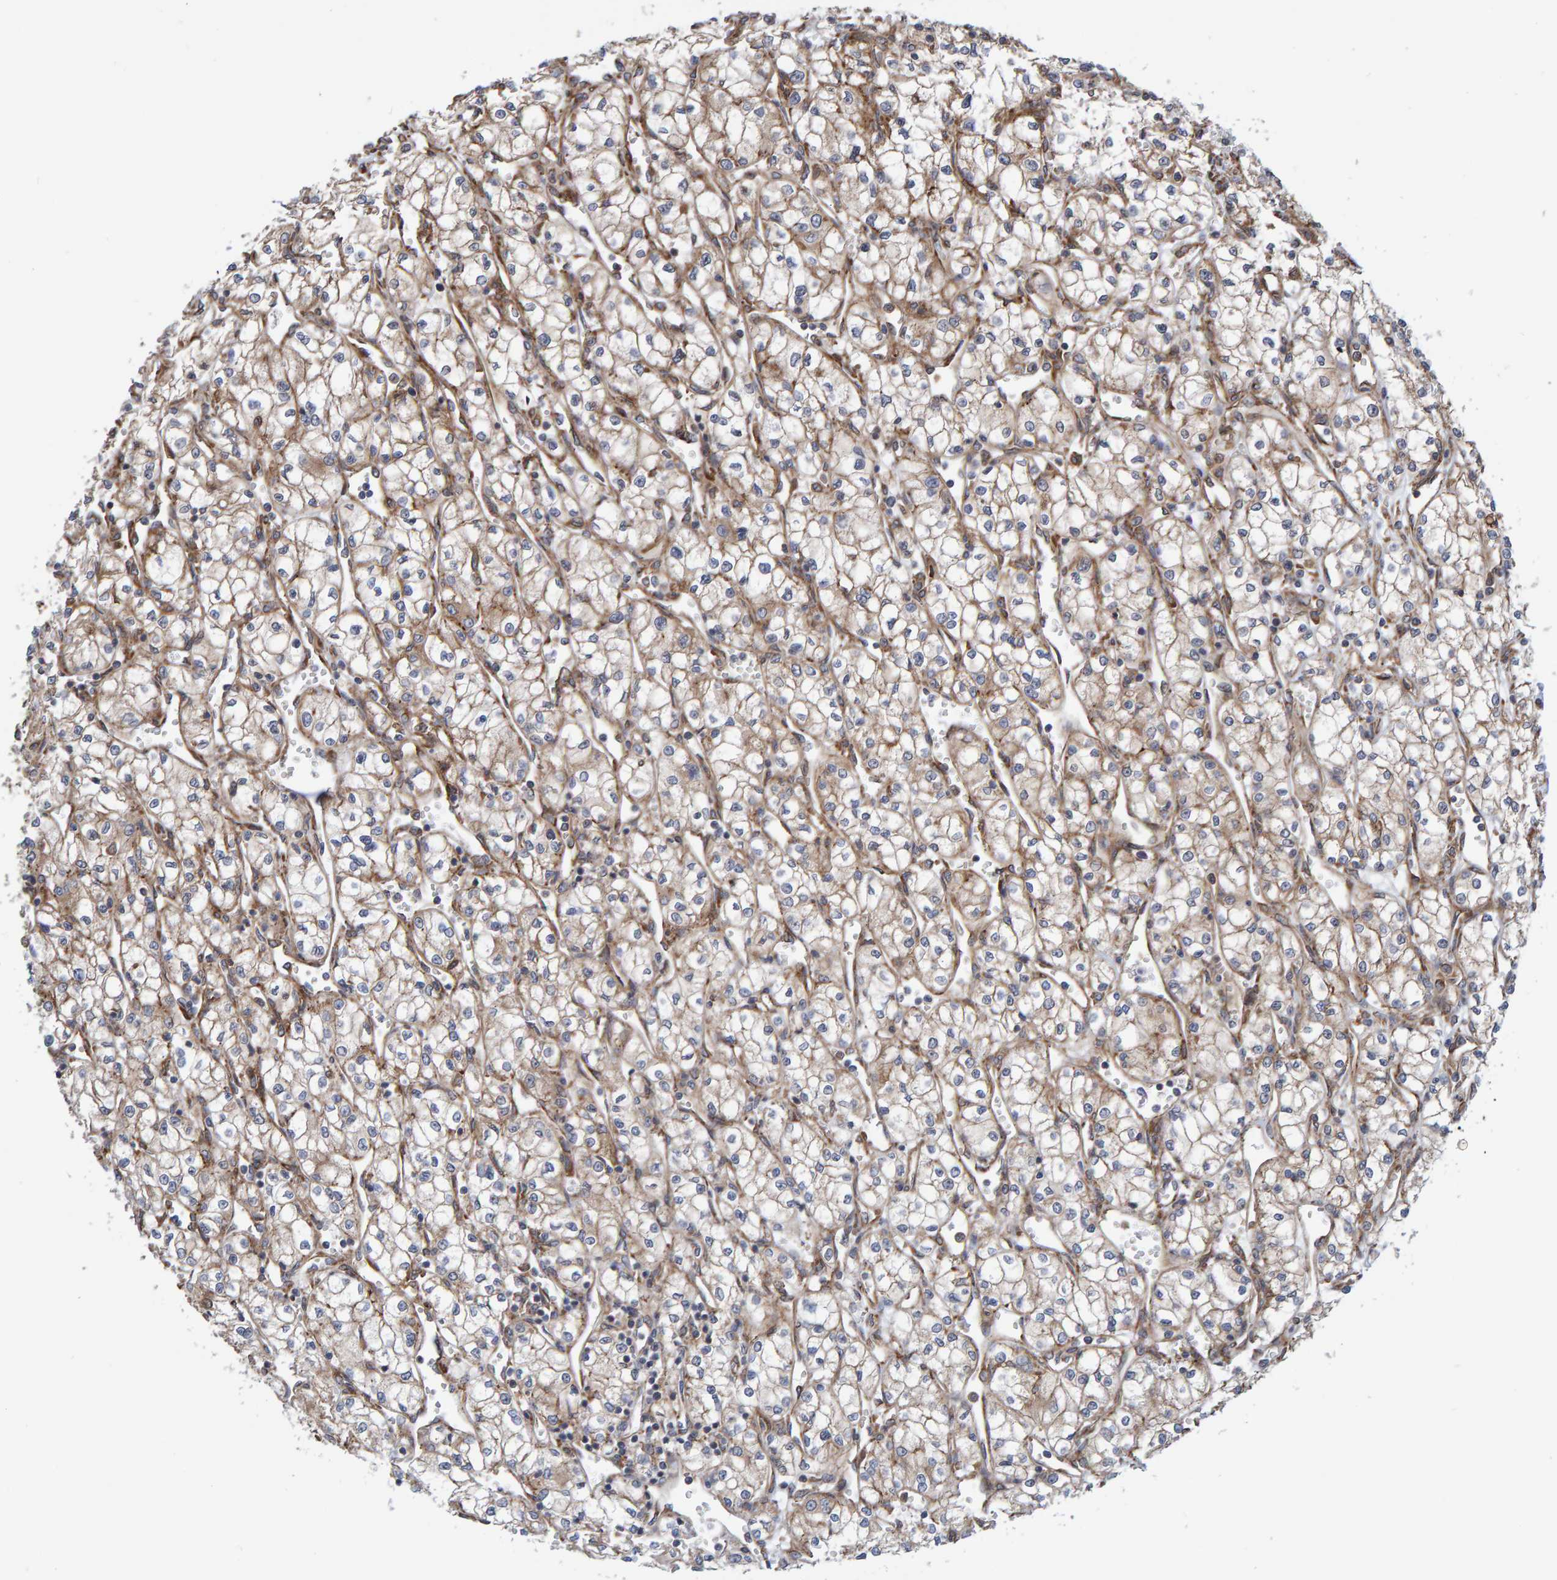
{"staining": {"intensity": "weak", "quantity": "<25%", "location": "cytoplasmic/membranous"}, "tissue": "renal cancer", "cell_type": "Tumor cells", "image_type": "cancer", "snomed": [{"axis": "morphology", "description": "Adenocarcinoma, NOS"}, {"axis": "topography", "description": "Kidney"}], "caption": "Immunohistochemistry (IHC) photomicrograph of neoplastic tissue: renal cancer (adenocarcinoma) stained with DAB reveals no significant protein positivity in tumor cells.", "gene": "KIAA0753", "patient": {"sex": "male", "age": 59}}